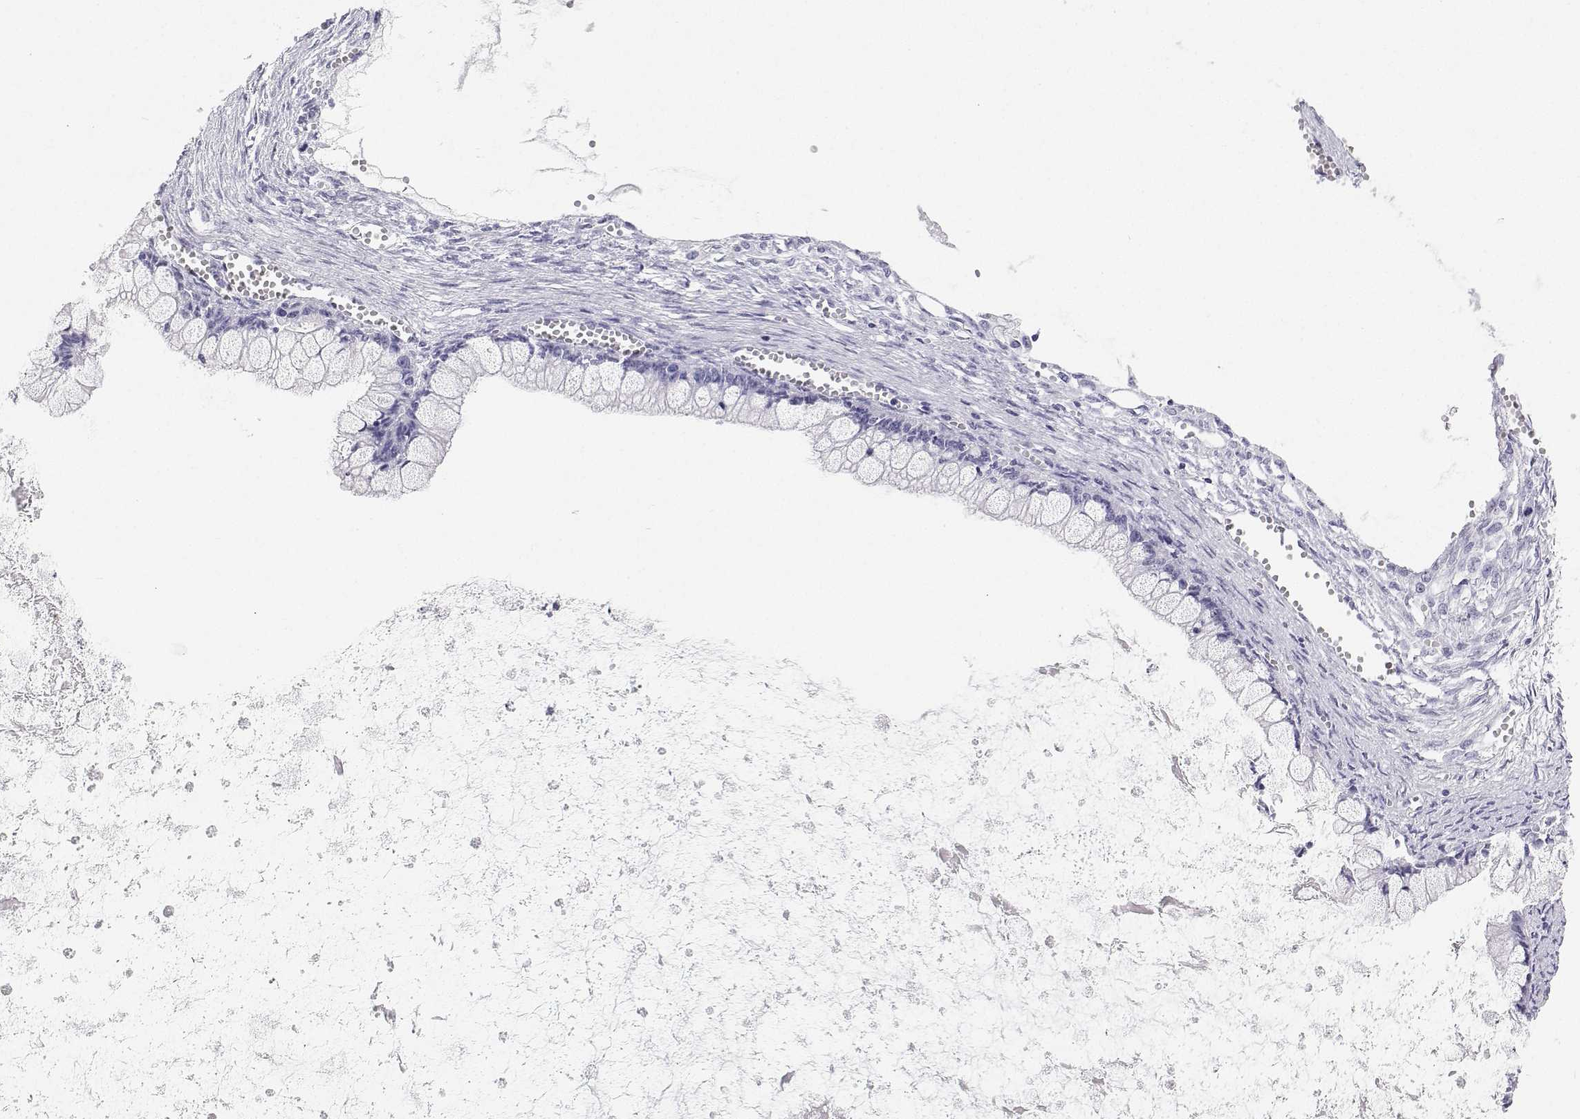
{"staining": {"intensity": "negative", "quantity": "none", "location": "none"}, "tissue": "ovarian cancer", "cell_type": "Tumor cells", "image_type": "cancer", "snomed": [{"axis": "morphology", "description": "Cystadenocarcinoma, mucinous, NOS"}, {"axis": "topography", "description": "Ovary"}], "caption": "Human mucinous cystadenocarcinoma (ovarian) stained for a protein using immunohistochemistry (IHC) demonstrates no expression in tumor cells.", "gene": "BHMT", "patient": {"sex": "female", "age": 67}}